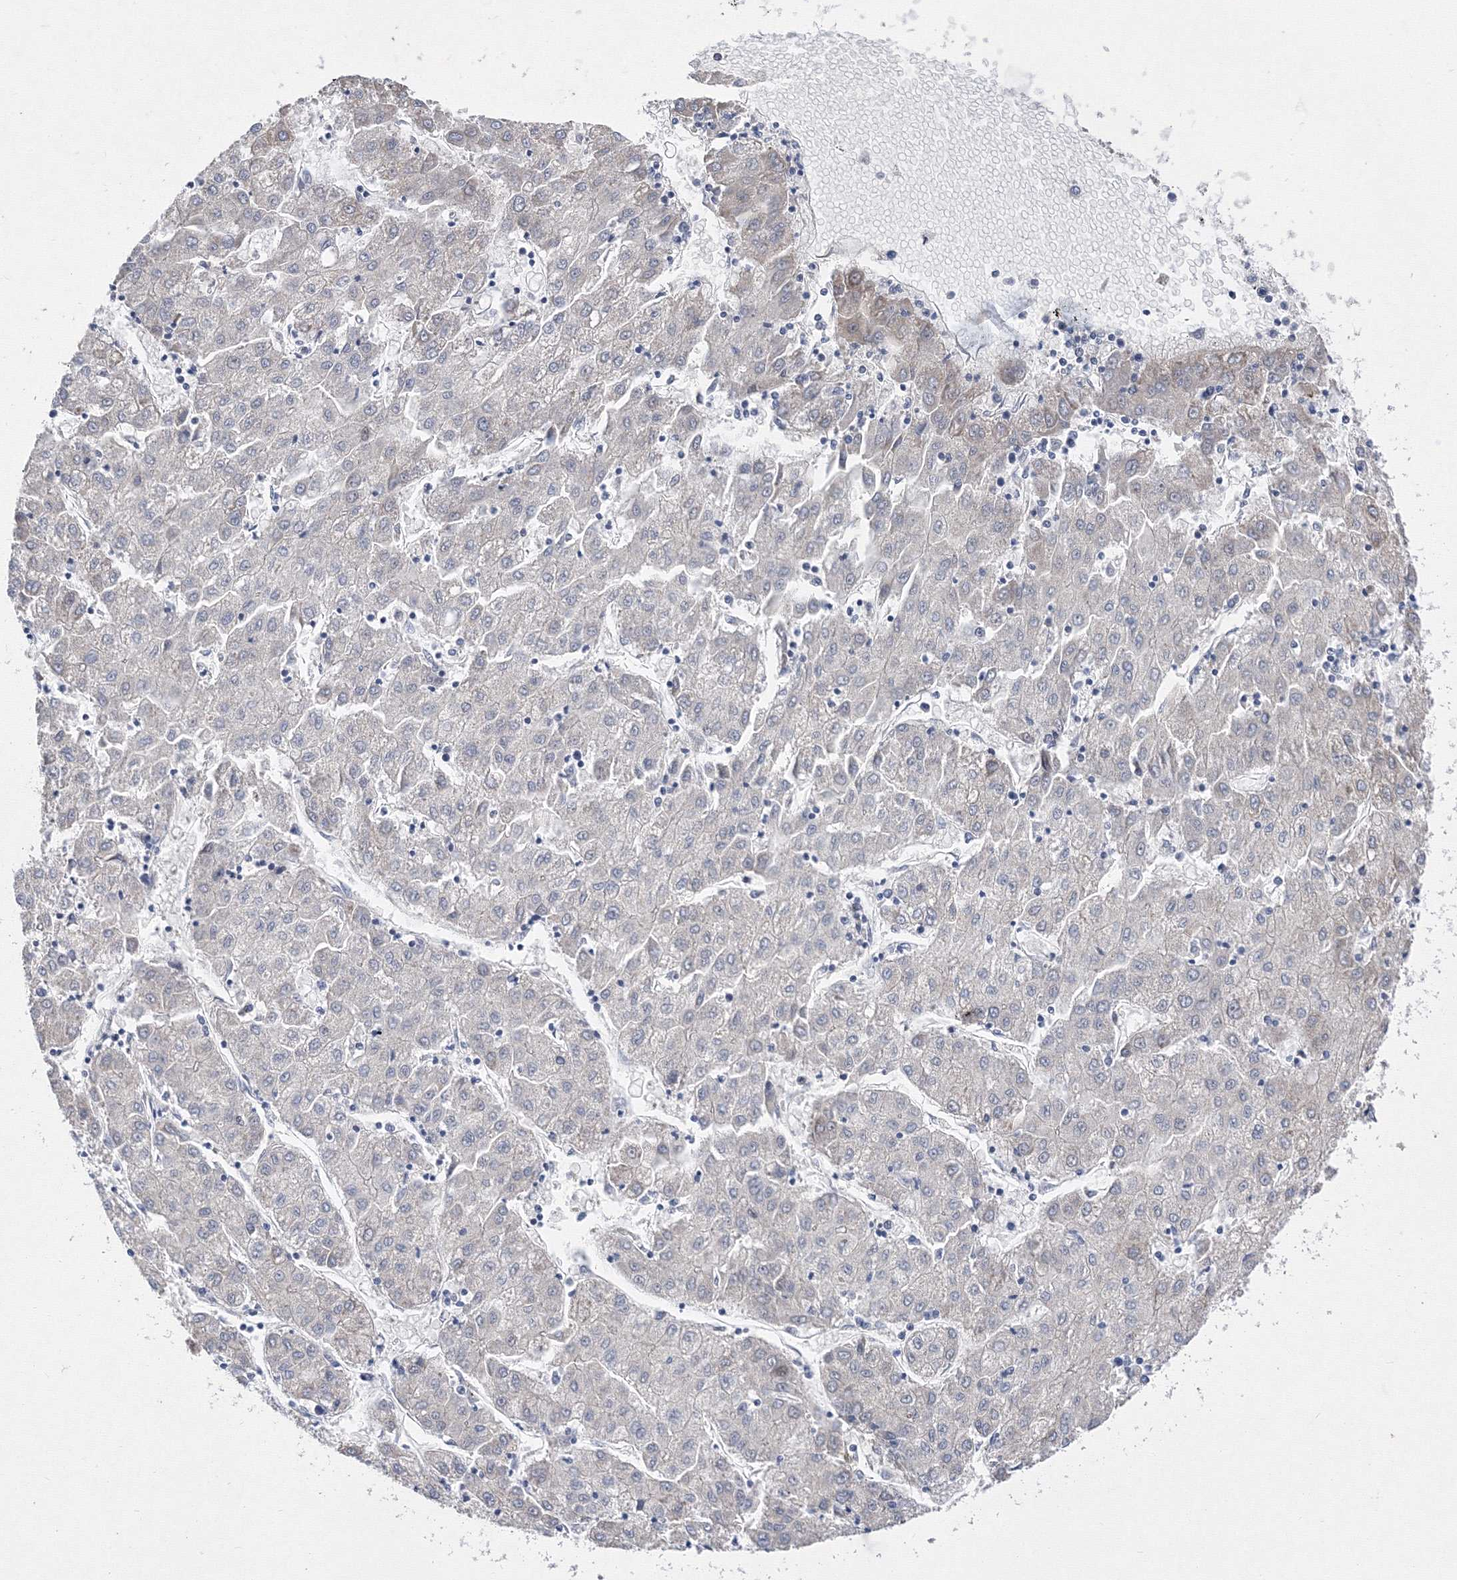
{"staining": {"intensity": "negative", "quantity": "none", "location": "none"}, "tissue": "liver cancer", "cell_type": "Tumor cells", "image_type": "cancer", "snomed": [{"axis": "morphology", "description": "Carcinoma, Hepatocellular, NOS"}, {"axis": "topography", "description": "Liver"}], "caption": "Protein analysis of hepatocellular carcinoma (liver) displays no significant expression in tumor cells. (DAB (3,3'-diaminobenzidine) immunohistochemistry with hematoxylin counter stain).", "gene": "GPN1", "patient": {"sex": "male", "age": 72}}